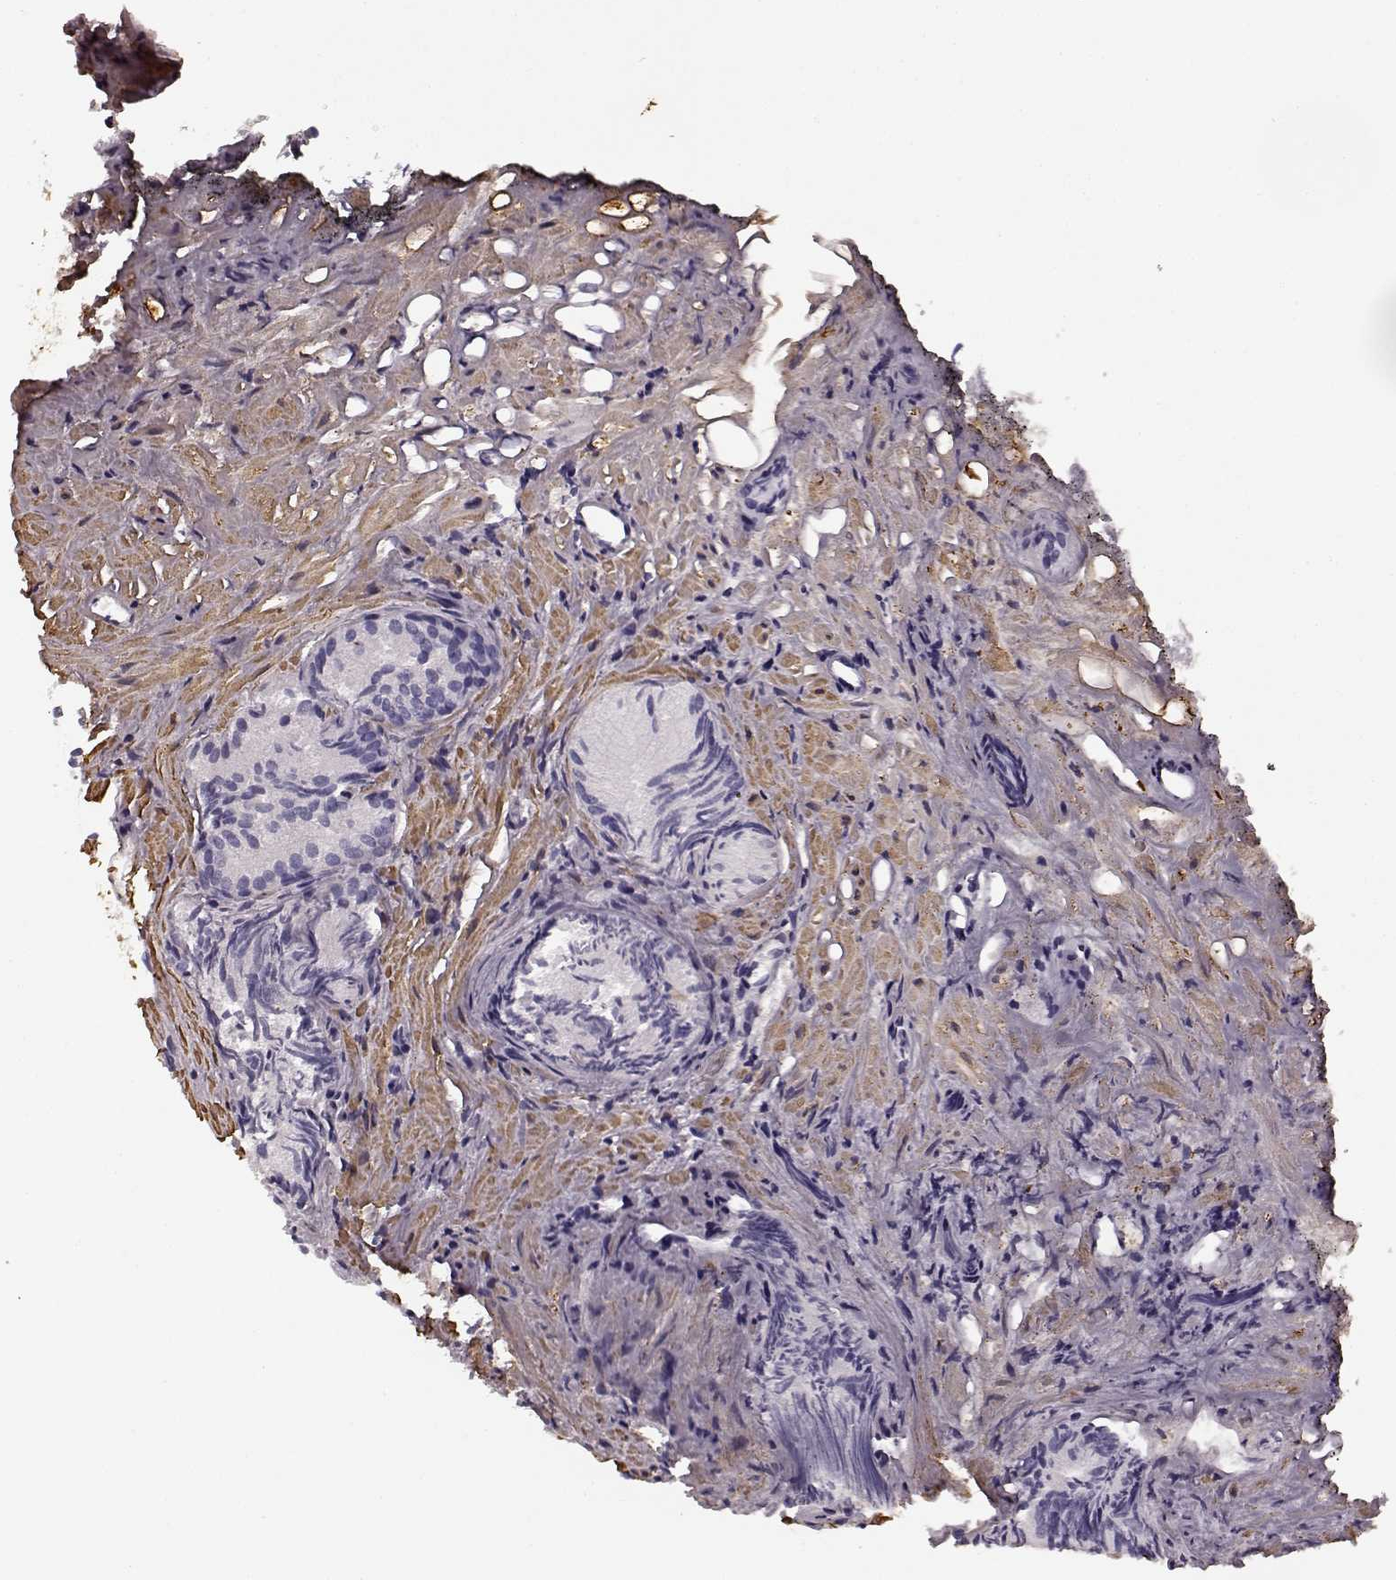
{"staining": {"intensity": "negative", "quantity": "none", "location": "none"}, "tissue": "prostate cancer", "cell_type": "Tumor cells", "image_type": "cancer", "snomed": [{"axis": "morphology", "description": "Adenocarcinoma, High grade"}, {"axis": "topography", "description": "Prostate"}], "caption": "Histopathology image shows no significant protein positivity in tumor cells of prostate adenocarcinoma (high-grade). Brightfield microscopy of IHC stained with DAB (brown) and hematoxylin (blue), captured at high magnification.", "gene": "SLCO3A1", "patient": {"sex": "male", "age": 81}}